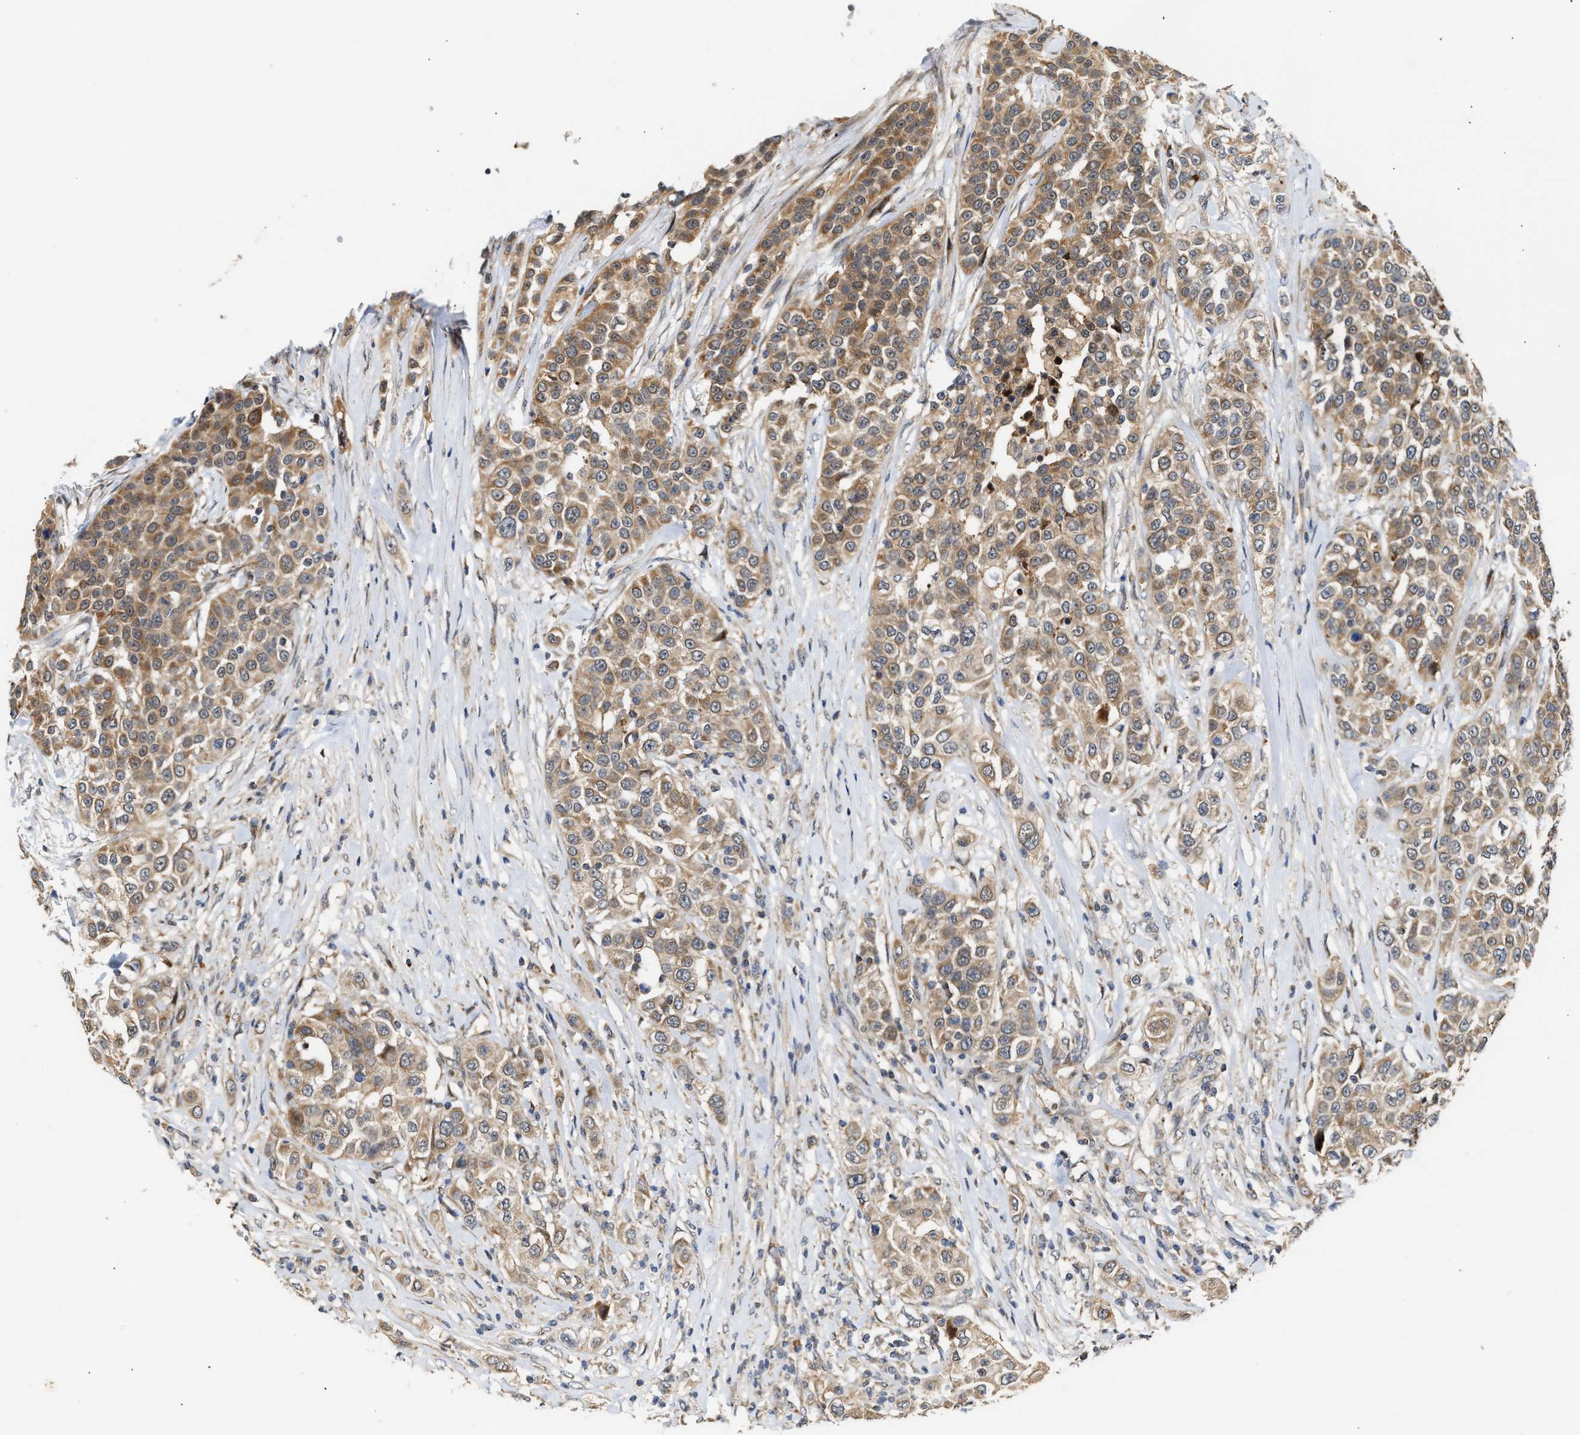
{"staining": {"intensity": "moderate", "quantity": ">75%", "location": "cytoplasmic/membranous"}, "tissue": "urothelial cancer", "cell_type": "Tumor cells", "image_type": "cancer", "snomed": [{"axis": "morphology", "description": "Urothelial carcinoma, High grade"}, {"axis": "topography", "description": "Urinary bladder"}], "caption": "An image of human urothelial carcinoma (high-grade) stained for a protein displays moderate cytoplasmic/membranous brown staining in tumor cells. (DAB (3,3'-diaminobenzidine) IHC, brown staining for protein, blue staining for nuclei).", "gene": "EXTL2", "patient": {"sex": "female", "age": 80}}